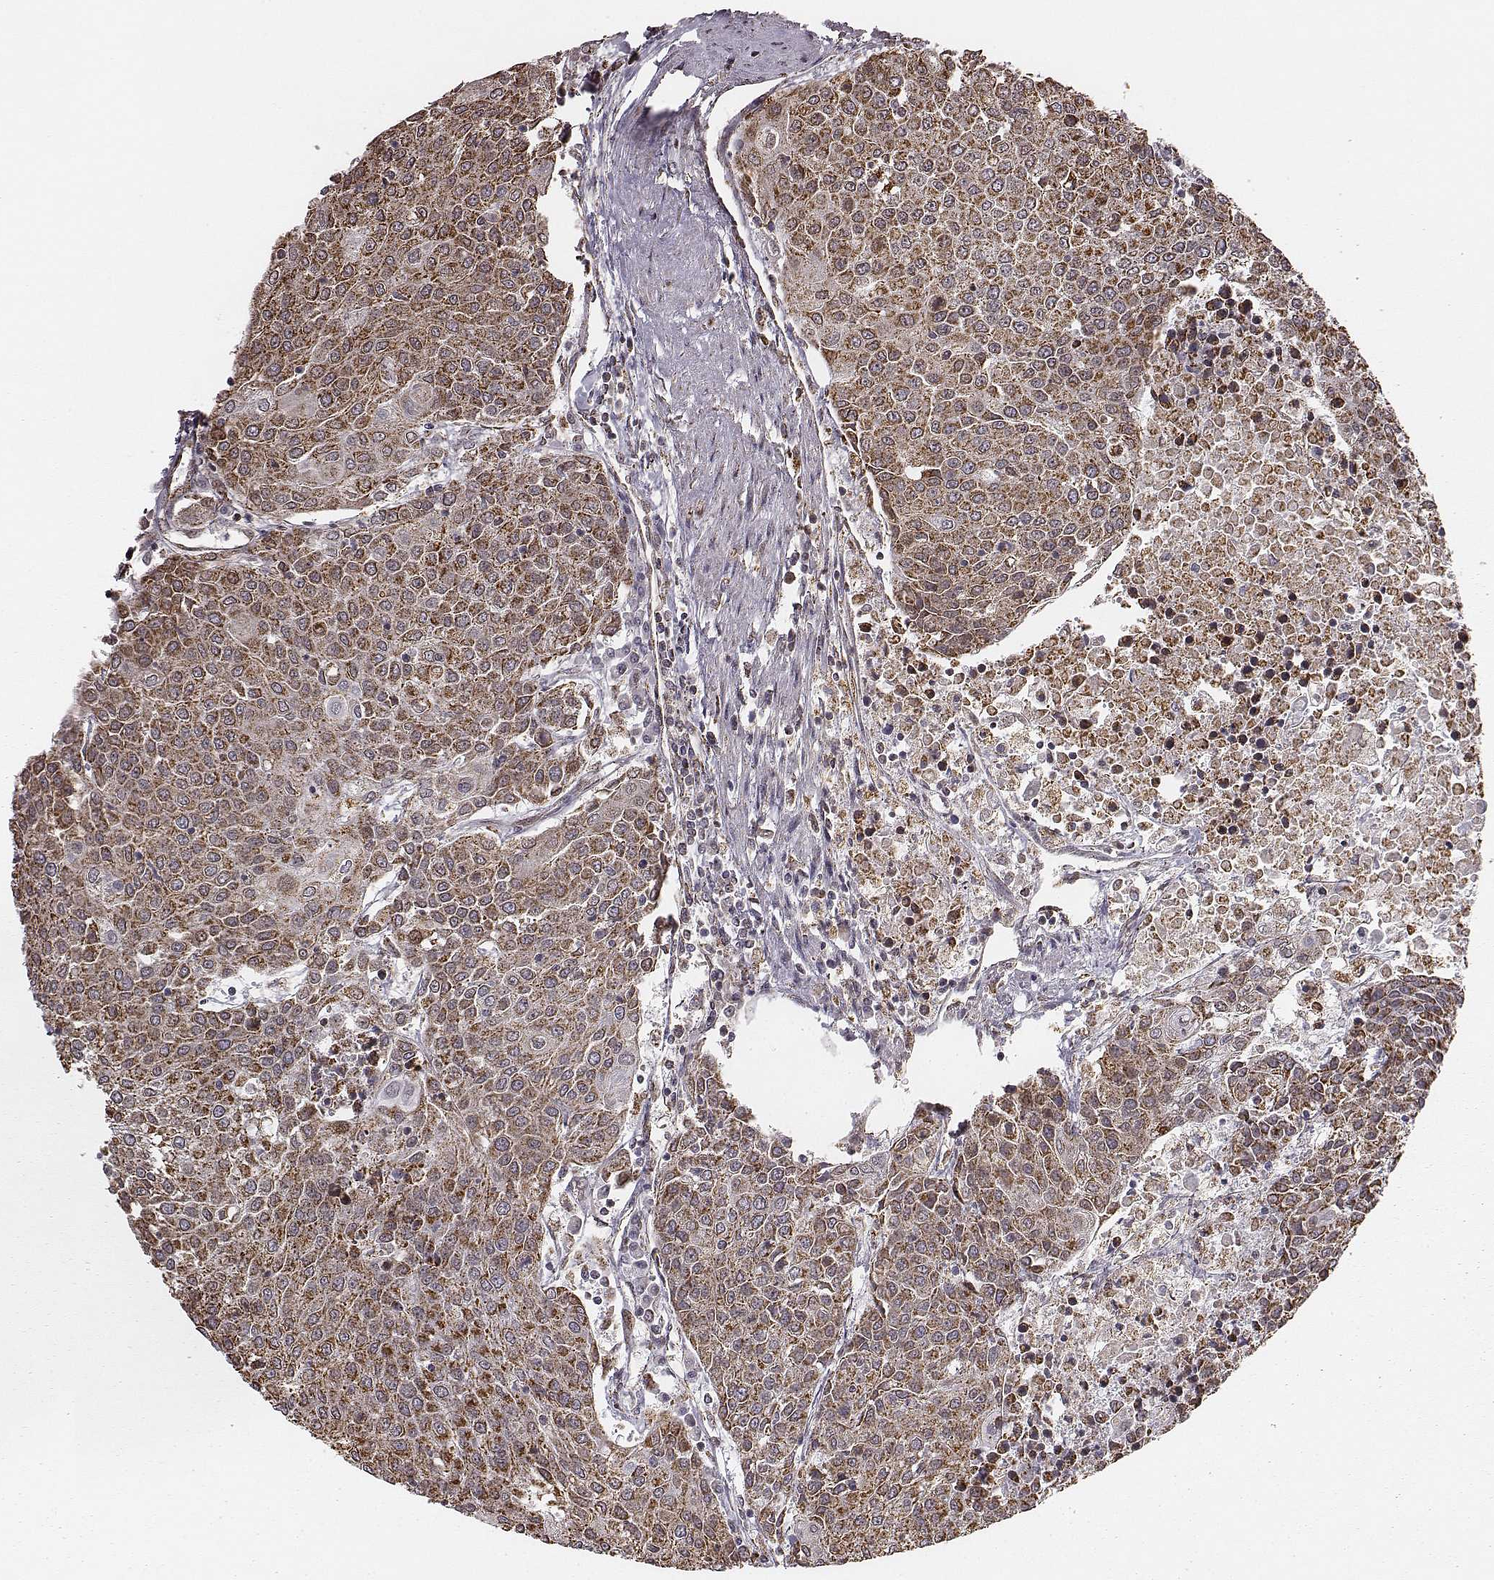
{"staining": {"intensity": "moderate", "quantity": ">75%", "location": "cytoplasmic/membranous"}, "tissue": "urothelial cancer", "cell_type": "Tumor cells", "image_type": "cancer", "snomed": [{"axis": "morphology", "description": "Urothelial carcinoma, High grade"}, {"axis": "topography", "description": "Urinary bladder"}], "caption": "Brown immunohistochemical staining in urothelial carcinoma (high-grade) displays moderate cytoplasmic/membranous staining in about >75% of tumor cells. (IHC, brightfield microscopy, high magnification).", "gene": "ACOT2", "patient": {"sex": "female", "age": 85}}